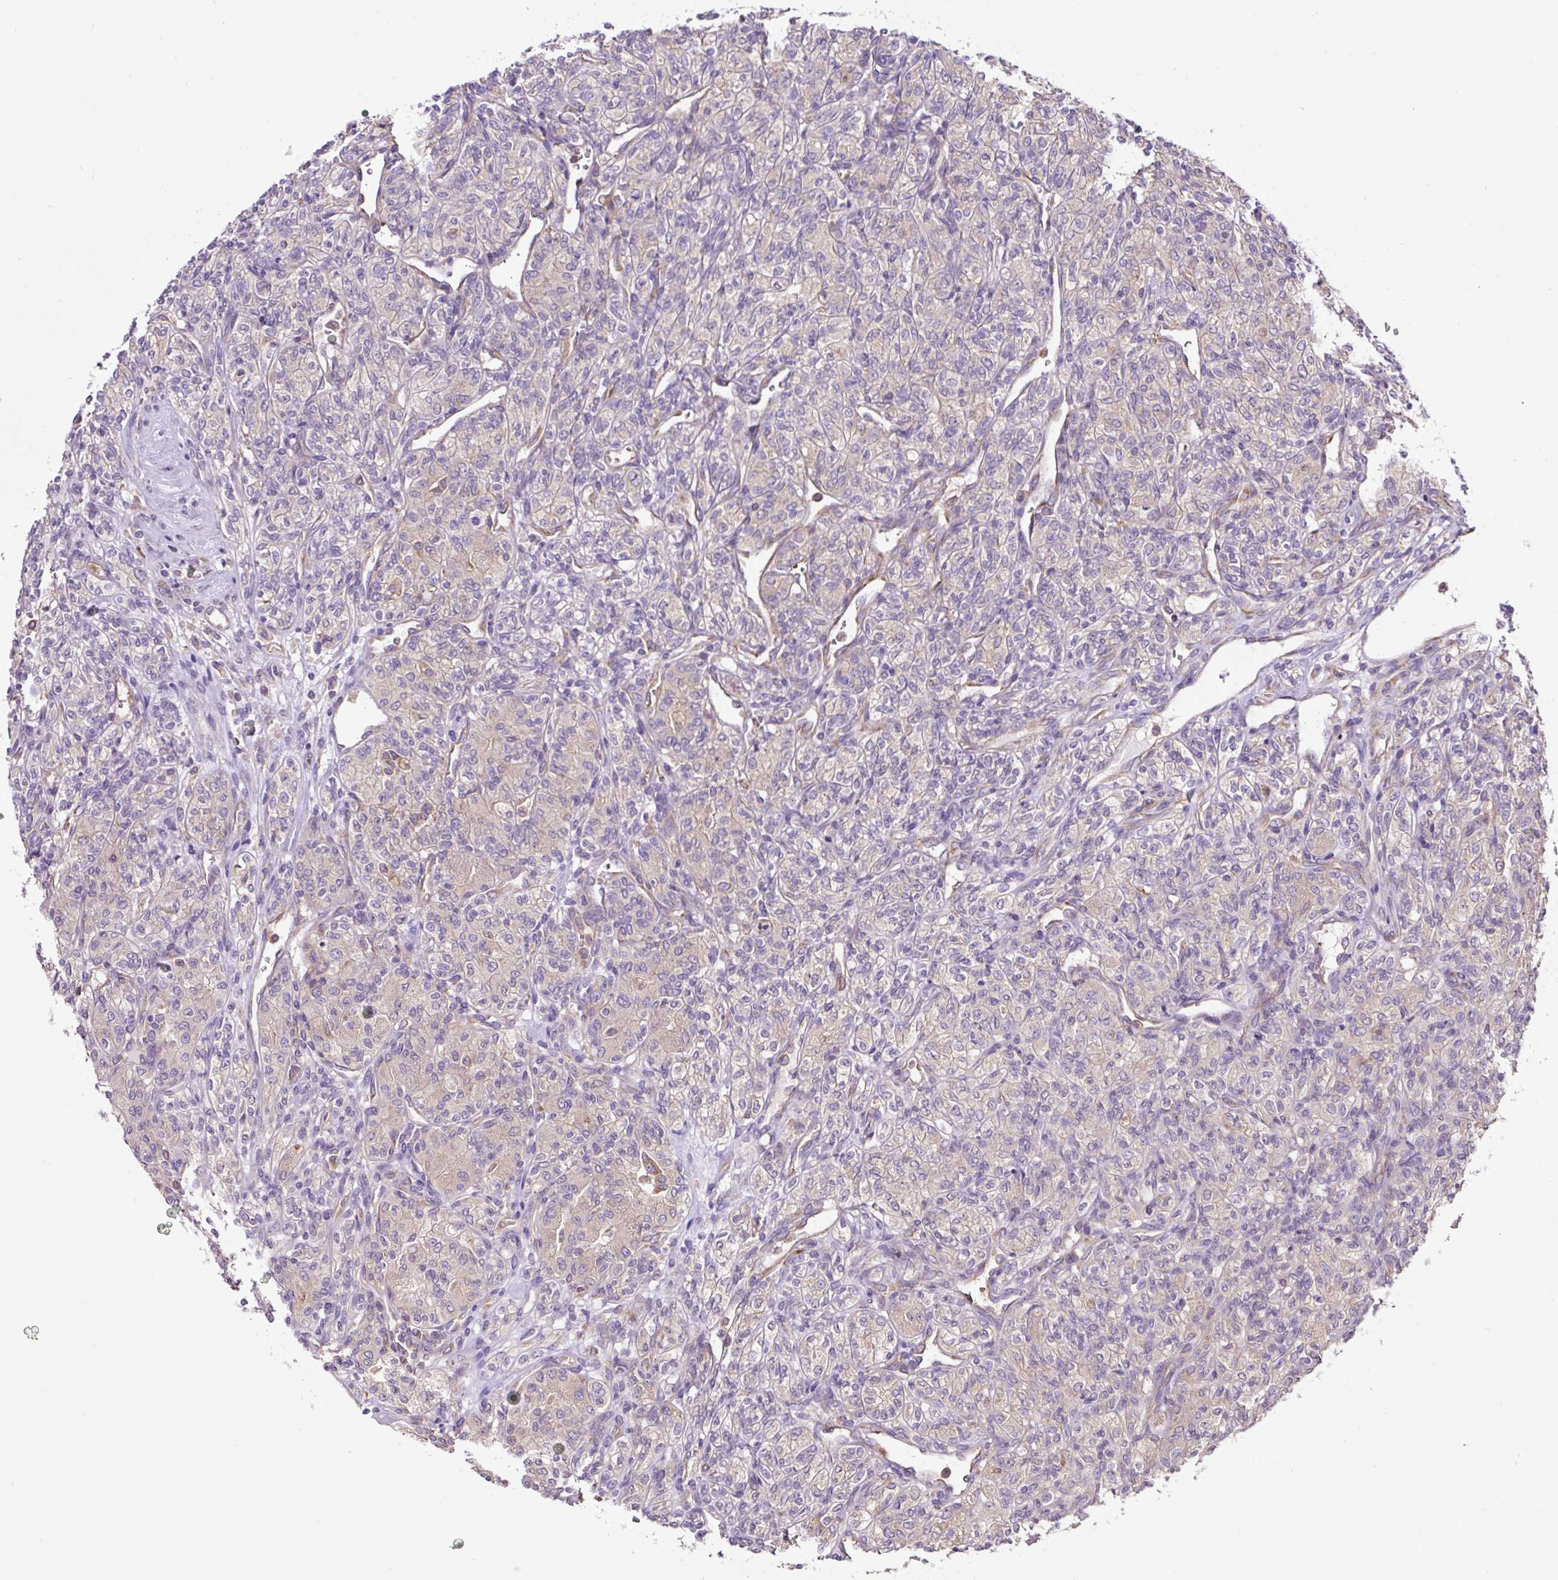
{"staining": {"intensity": "negative", "quantity": "none", "location": "none"}, "tissue": "renal cancer", "cell_type": "Tumor cells", "image_type": "cancer", "snomed": [{"axis": "morphology", "description": "Adenocarcinoma, NOS"}, {"axis": "topography", "description": "Kidney"}], "caption": "Immunohistochemistry (IHC) image of human renal cancer (adenocarcinoma) stained for a protein (brown), which reveals no staining in tumor cells.", "gene": "RPS23", "patient": {"sex": "male", "age": 77}}